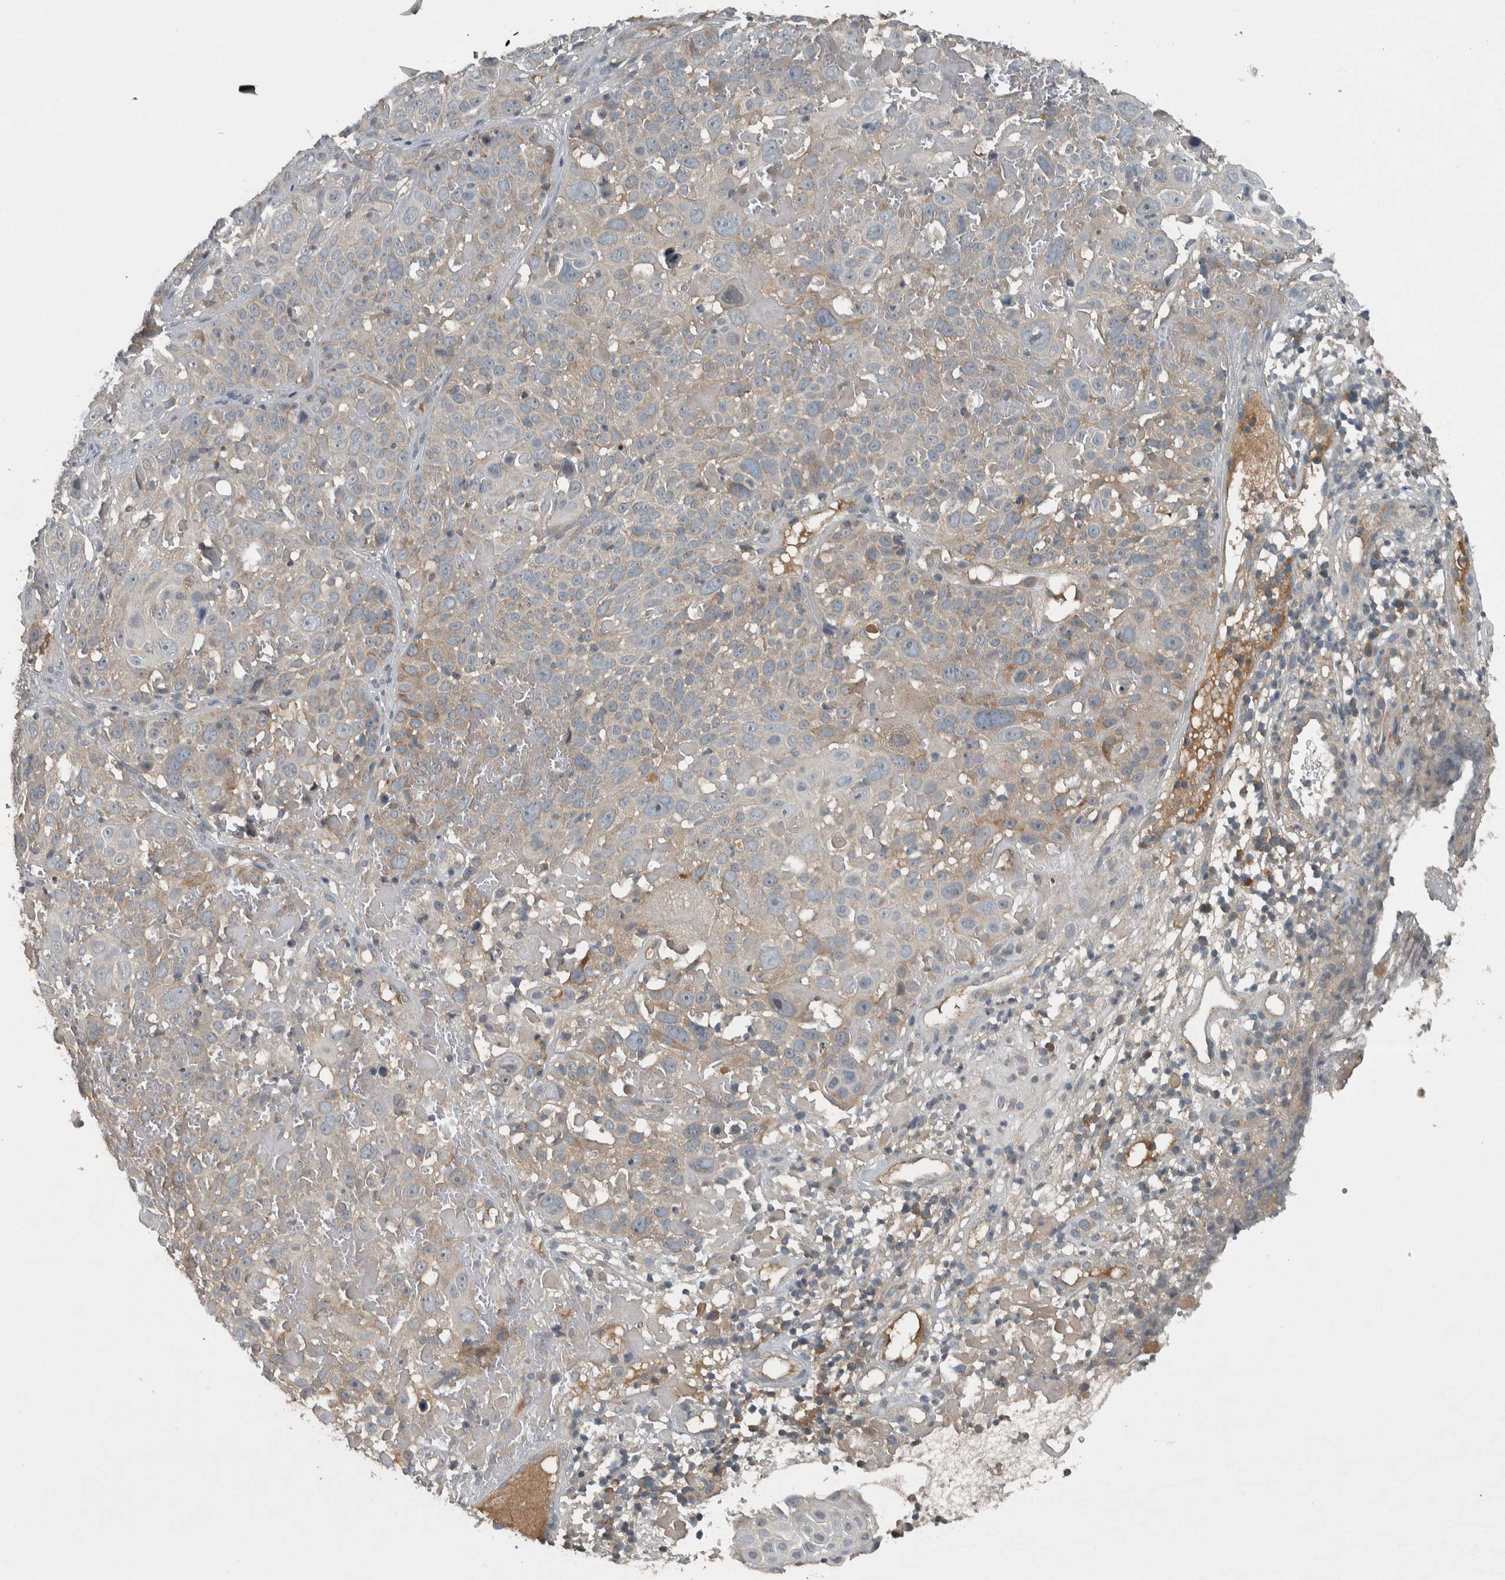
{"staining": {"intensity": "weak", "quantity": "<25%", "location": "cytoplasmic/membranous"}, "tissue": "cervical cancer", "cell_type": "Tumor cells", "image_type": "cancer", "snomed": [{"axis": "morphology", "description": "Squamous cell carcinoma, NOS"}, {"axis": "topography", "description": "Cervix"}], "caption": "Tumor cells are negative for brown protein staining in cervical squamous cell carcinoma. The staining is performed using DAB brown chromogen with nuclei counter-stained in using hematoxylin.", "gene": "CLCN2", "patient": {"sex": "female", "age": 74}}